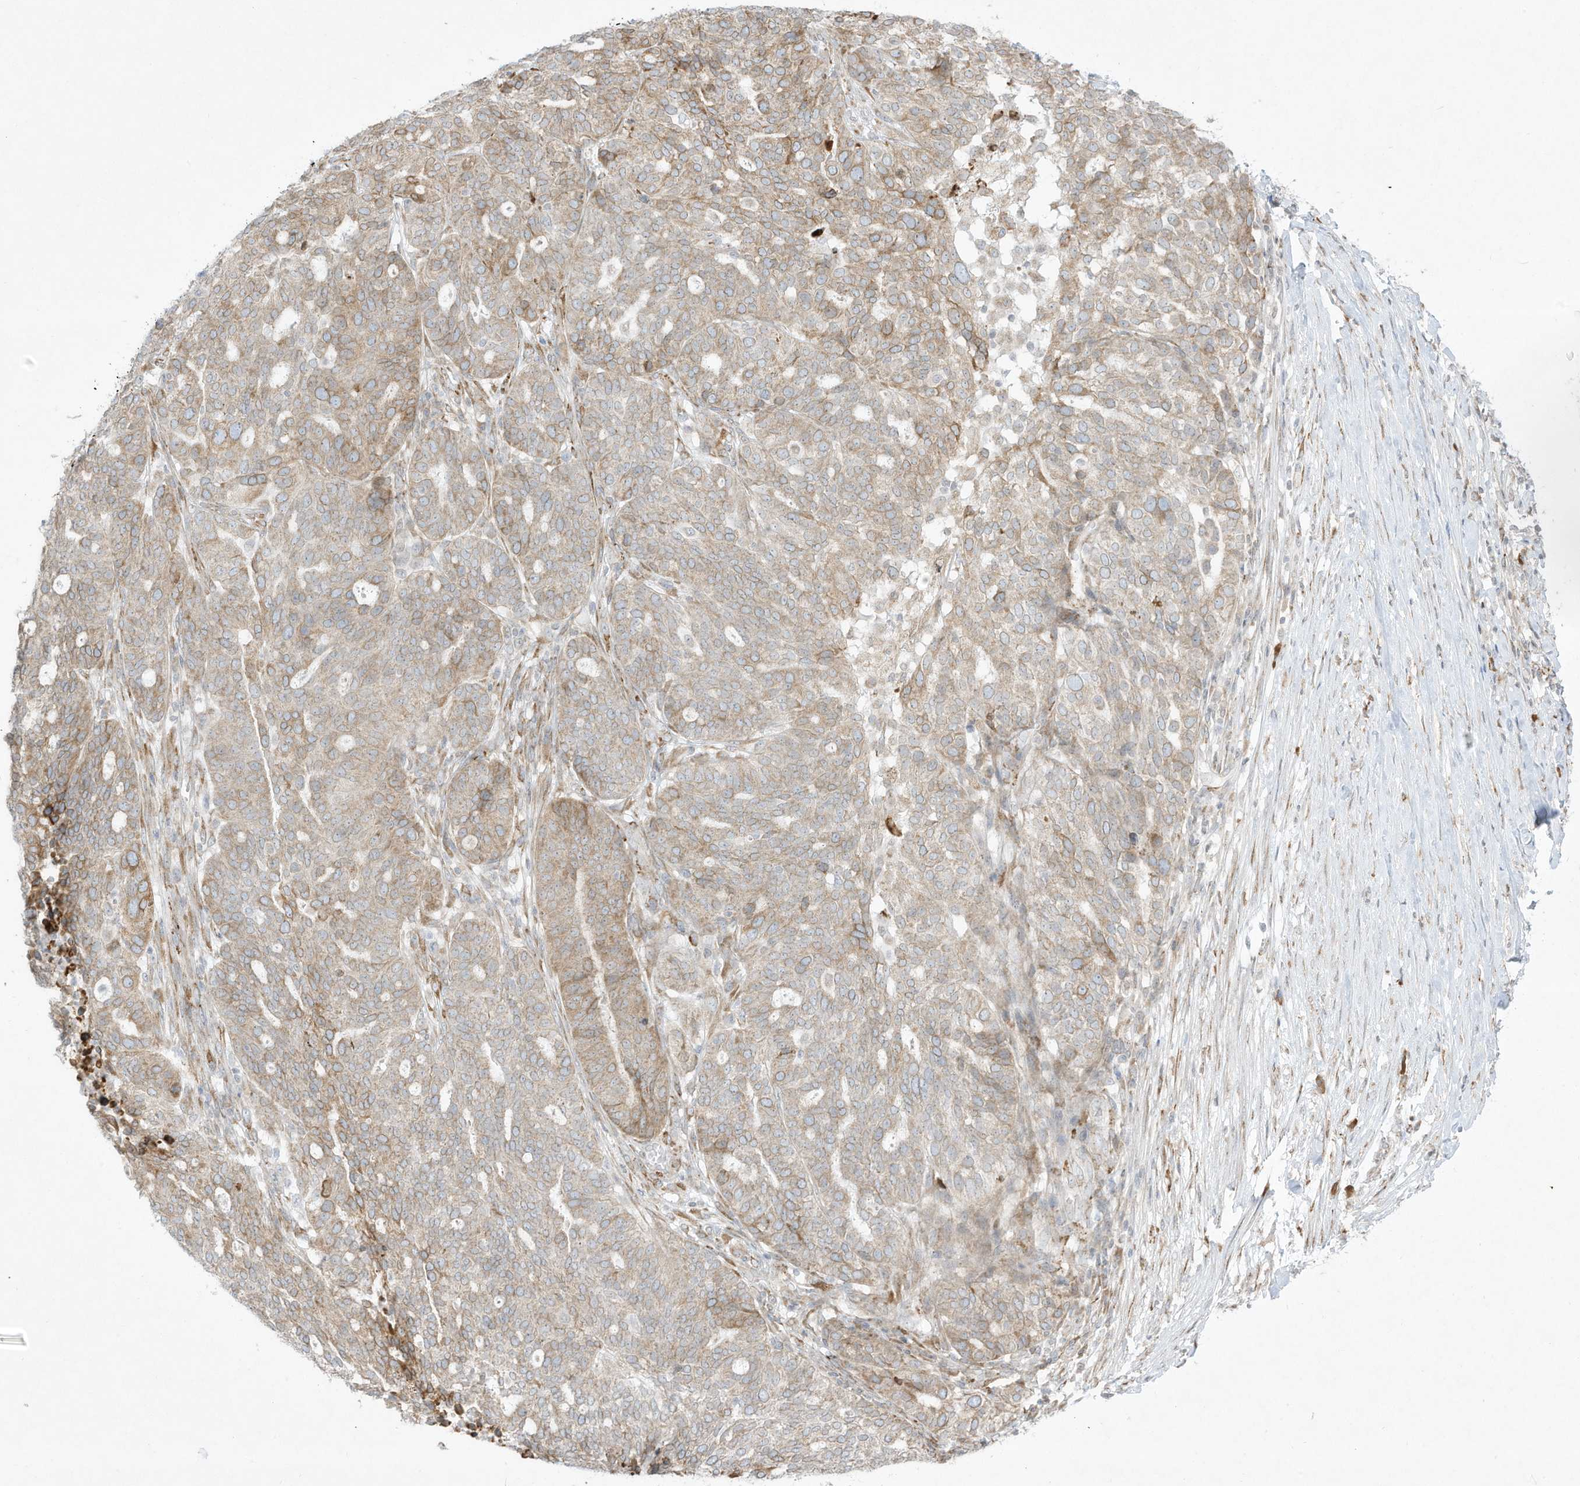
{"staining": {"intensity": "weak", "quantity": "25%-75%", "location": "cytoplasmic/membranous"}, "tissue": "ovarian cancer", "cell_type": "Tumor cells", "image_type": "cancer", "snomed": [{"axis": "morphology", "description": "Cystadenocarcinoma, serous, NOS"}, {"axis": "topography", "description": "Ovary"}], "caption": "Protein analysis of ovarian serous cystadenocarcinoma tissue demonstrates weak cytoplasmic/membranous positivity in about 25%-75% of tumor cells. Using DAB (3,3'-diaminobenzidine) (brown) and hematoxylin (blue) stains, captured at high magnification using brightfield microscopy.", "gene": "PTK6", "patient": {"sex": "female", "age": 59}}